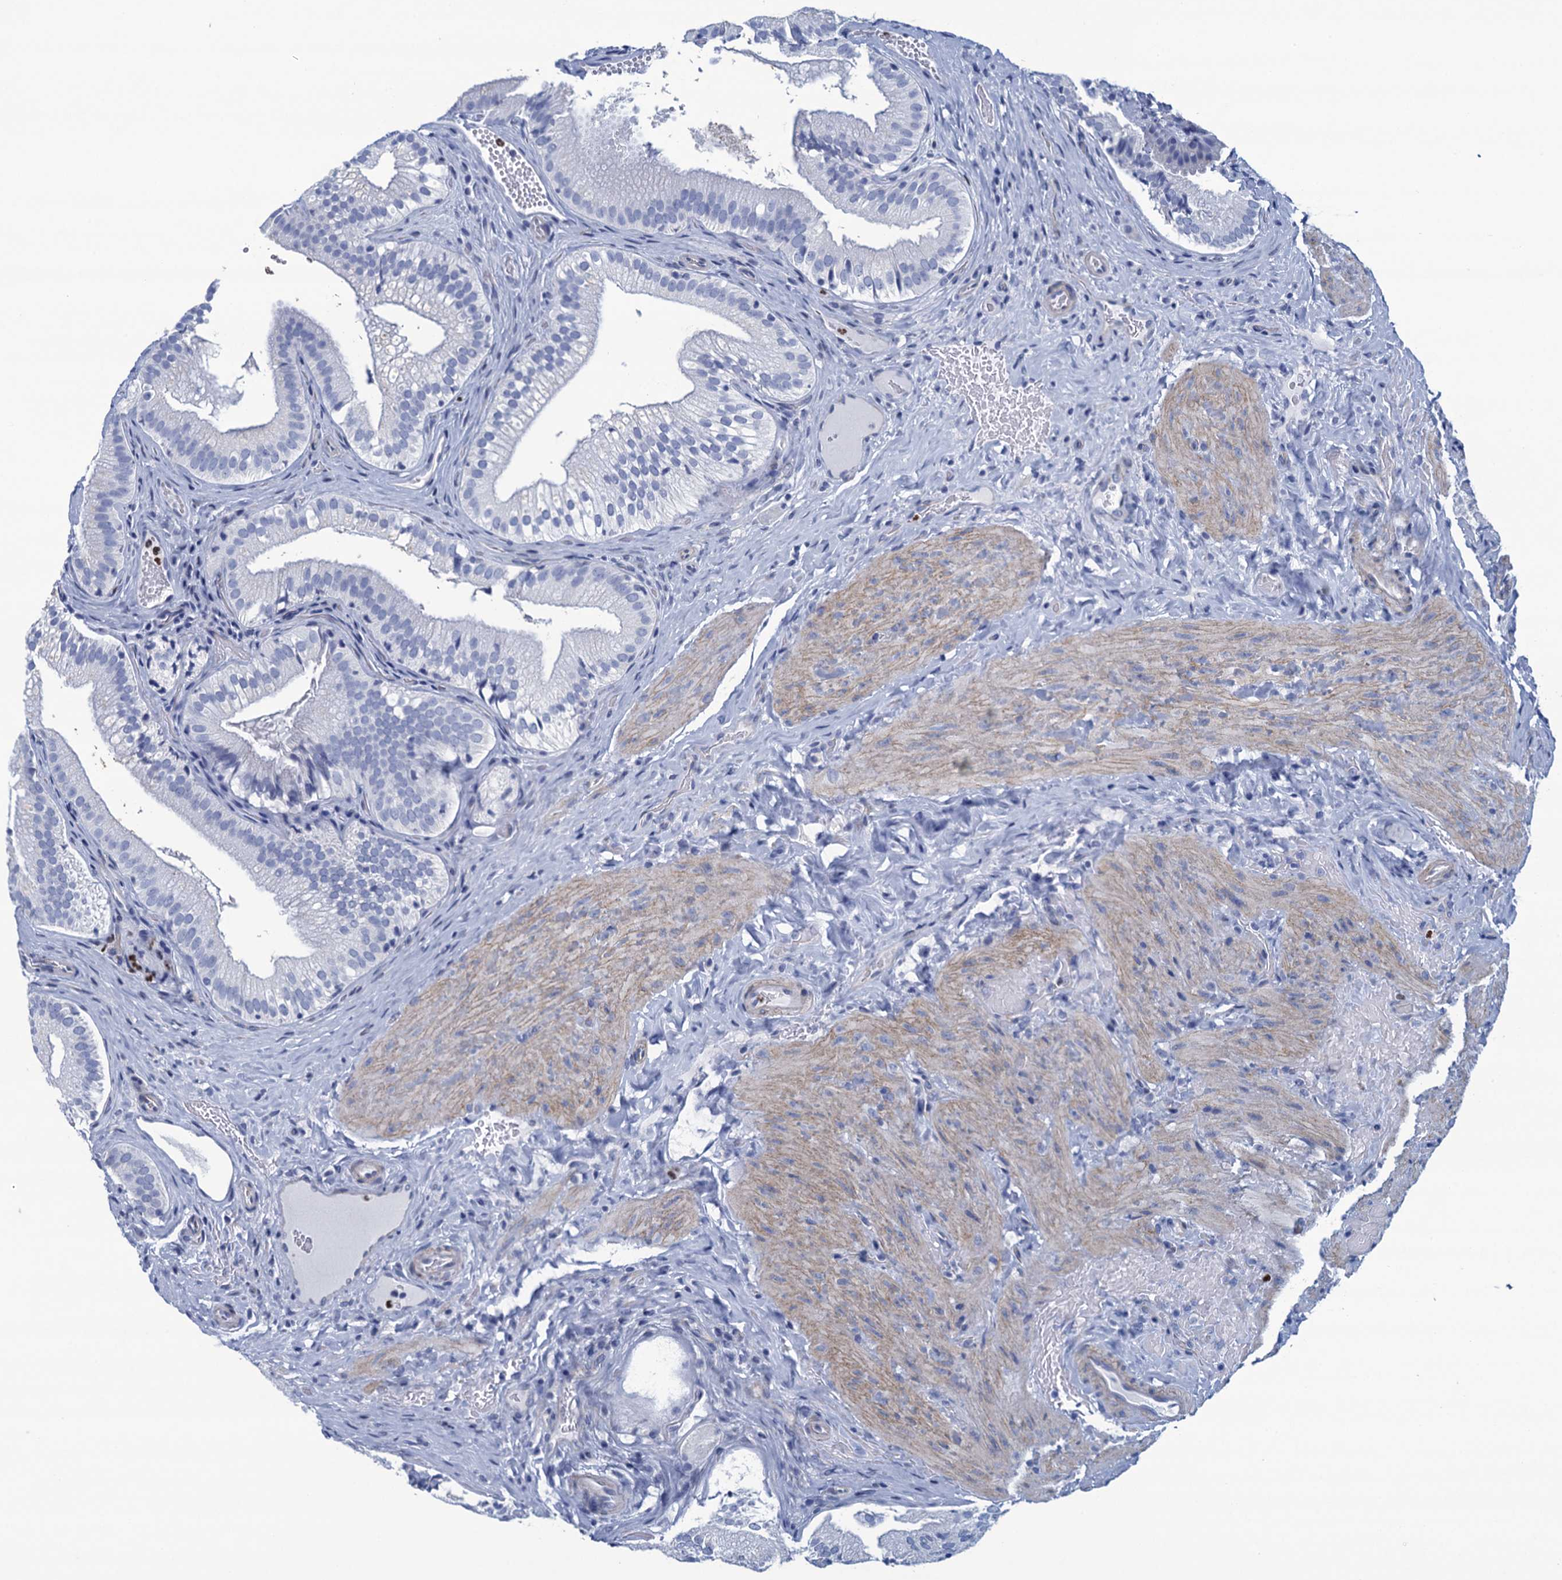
{"staining": {"intensity": "negative", "quantity": "none", "location": "none"}, "tissue": "gallbladder", "cell_type": "Glandular cells", "image_type": "normal", "snomed": [{"axis": "morphology", "description": "Normal tissue, NOS"}, {"axis": "topography", "description": "Gallbladder"}], "caption": "An image of gallbladder stained for a protein demonstrates no brown staining in glandular cells.", "gene": "RHCG", "patient": {"sex": "female", "age": 30}}